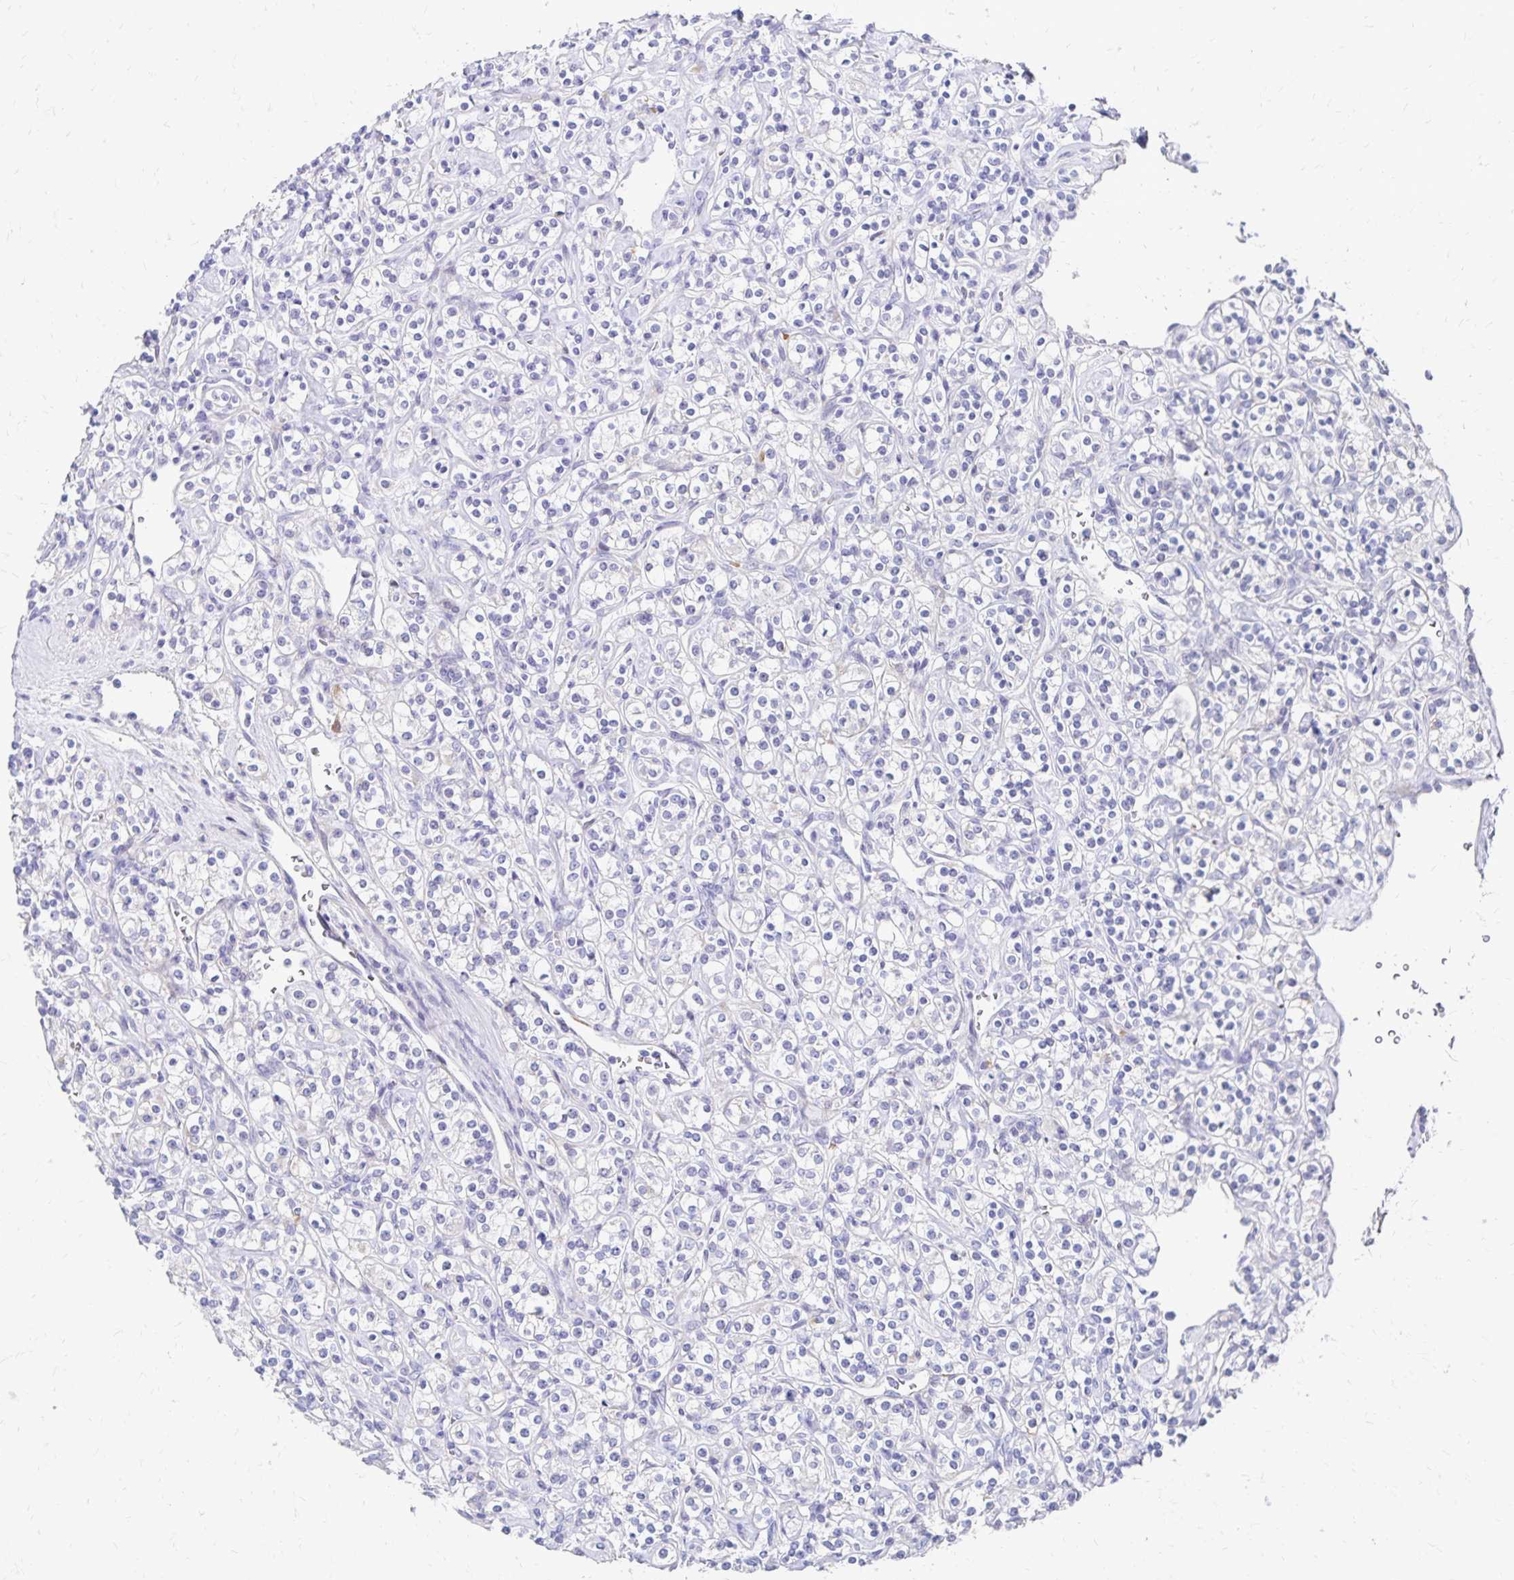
{"staining": {"intensity": "negative", "quantity": "none", "location": "none"}, "tissue": "renal cancer", "cell_type": "Tumor cells", "image_type": "cancer", "snomed": [{"axis": "morphology", "description": "Adenocarcinoma, NOS"}, {"axis": "topography", "description": "Kidney"}], "caption": "Renal cancer (adenocarcinoma) was stained to show a protein in brown. There is no significant expression in tumor cells.", "gene": "NECAP1", "patient": {"sex": "male", "age": 77}}